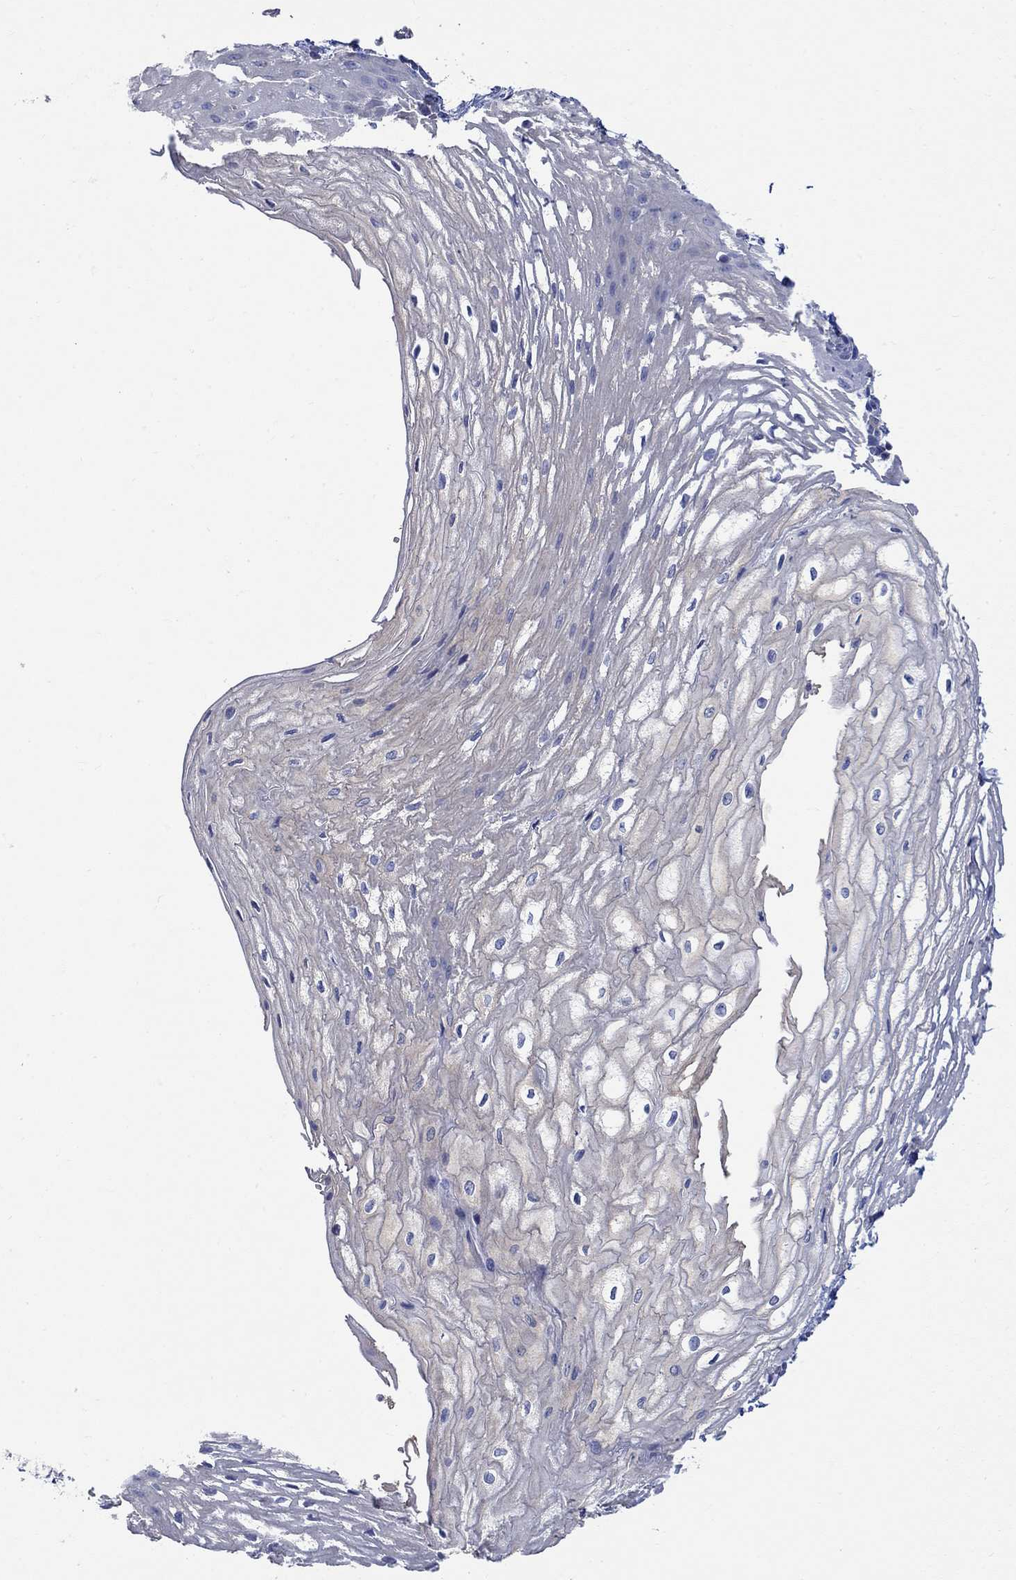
{"staining": {"intensity": "negative", "quantity": "none", "location": "none"}, "tissue": "esophagus", "cell_type": "Squamous epithelial cells", "image_type": "normal", "snomed": [{"axis": "morphology", "description": "Normal tissue, NOS"}, {"axis": "topography", "description": "Esophagus"}], "caption": "This is a image of IHC staining of normal esophagus, which shows no positivity in squamous epithelial cells.", "gene": "GCM1", "patient": {"sex": "male", "age": 72}}